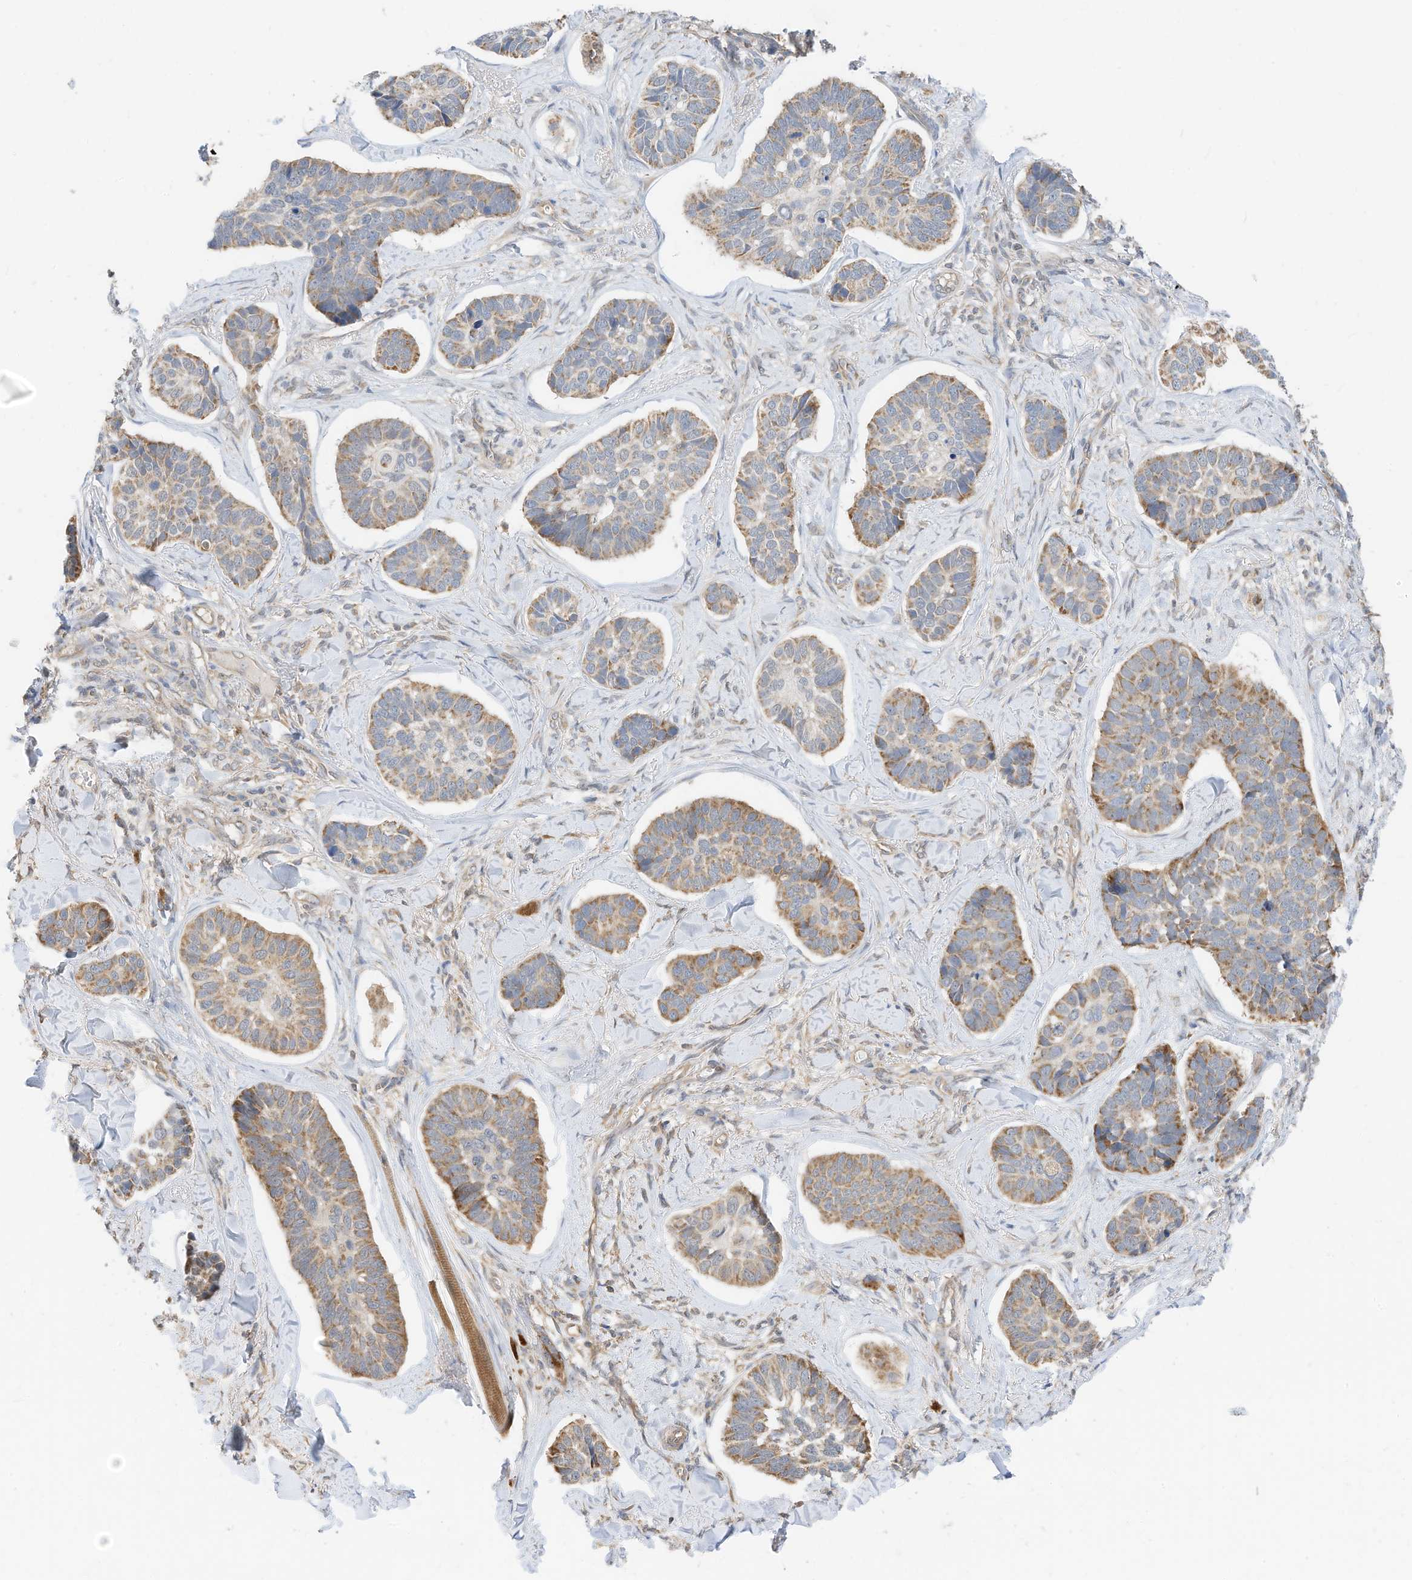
{"staining": {"intensity": "moderate", "quantity": "<25%", "location": "cytoplasmic/membranous"}, "tissue": "skin cancer", "cell_type": "Tumor cells", "image_type": "cancer", "snomed": [{"axis": "morphology", "description": "Basal cell carcinoma"}, {"axis": "topography", "description": "Skin"}], "caption": "This micrograph shows immunohistochemistry (IHC) staining of skin cancer (basal cell carcinoma), with low moderate cytoplasmic/membranous expression in approximately <25% of tumor cells.", "gene": "METTL6", "patient": {"sex": "male", "age": 62}}